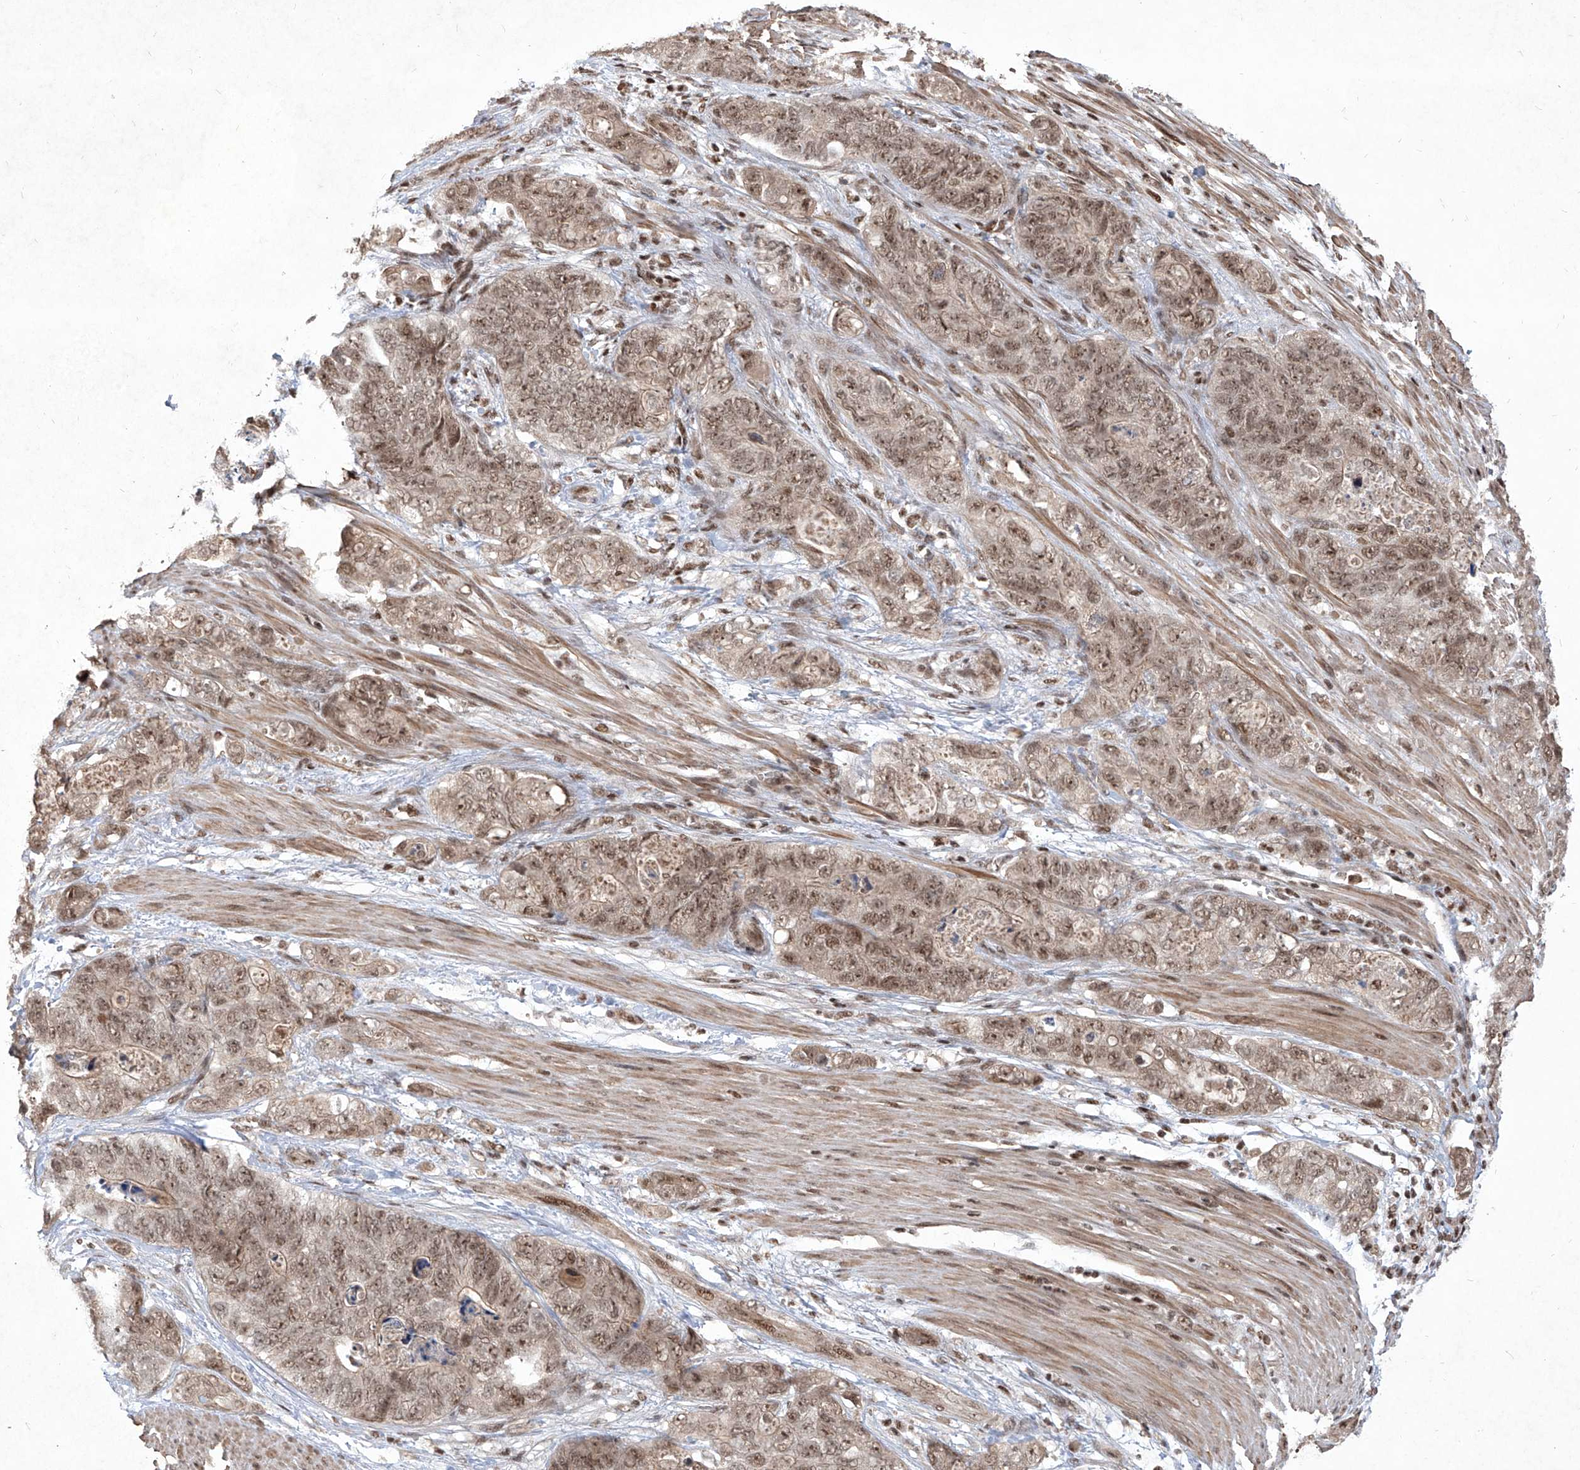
{"staining": {"intensity": "moderate", "quantity": ">75%", "location": "nuclear"}, "tissue": "stomach cancer", "cell_type": "Tumor cells", "image_type": "cancer", "snomed": [{"axis": "morphology", "description": "Normal tissue, NOS"}, {"axis": "morphology", "description": "Adenocarcinoma, NOS"}, {"axis": "topography", "description": "Stomach"}], "caption": "Immunohistochemistry (DAB) staining of stomach adenocarcinoma displays moderate nuclear protein expression in approximately >75% of tumor cells.", "gene": "IRF2", "patient": {"sex": "female", "age": 89}}